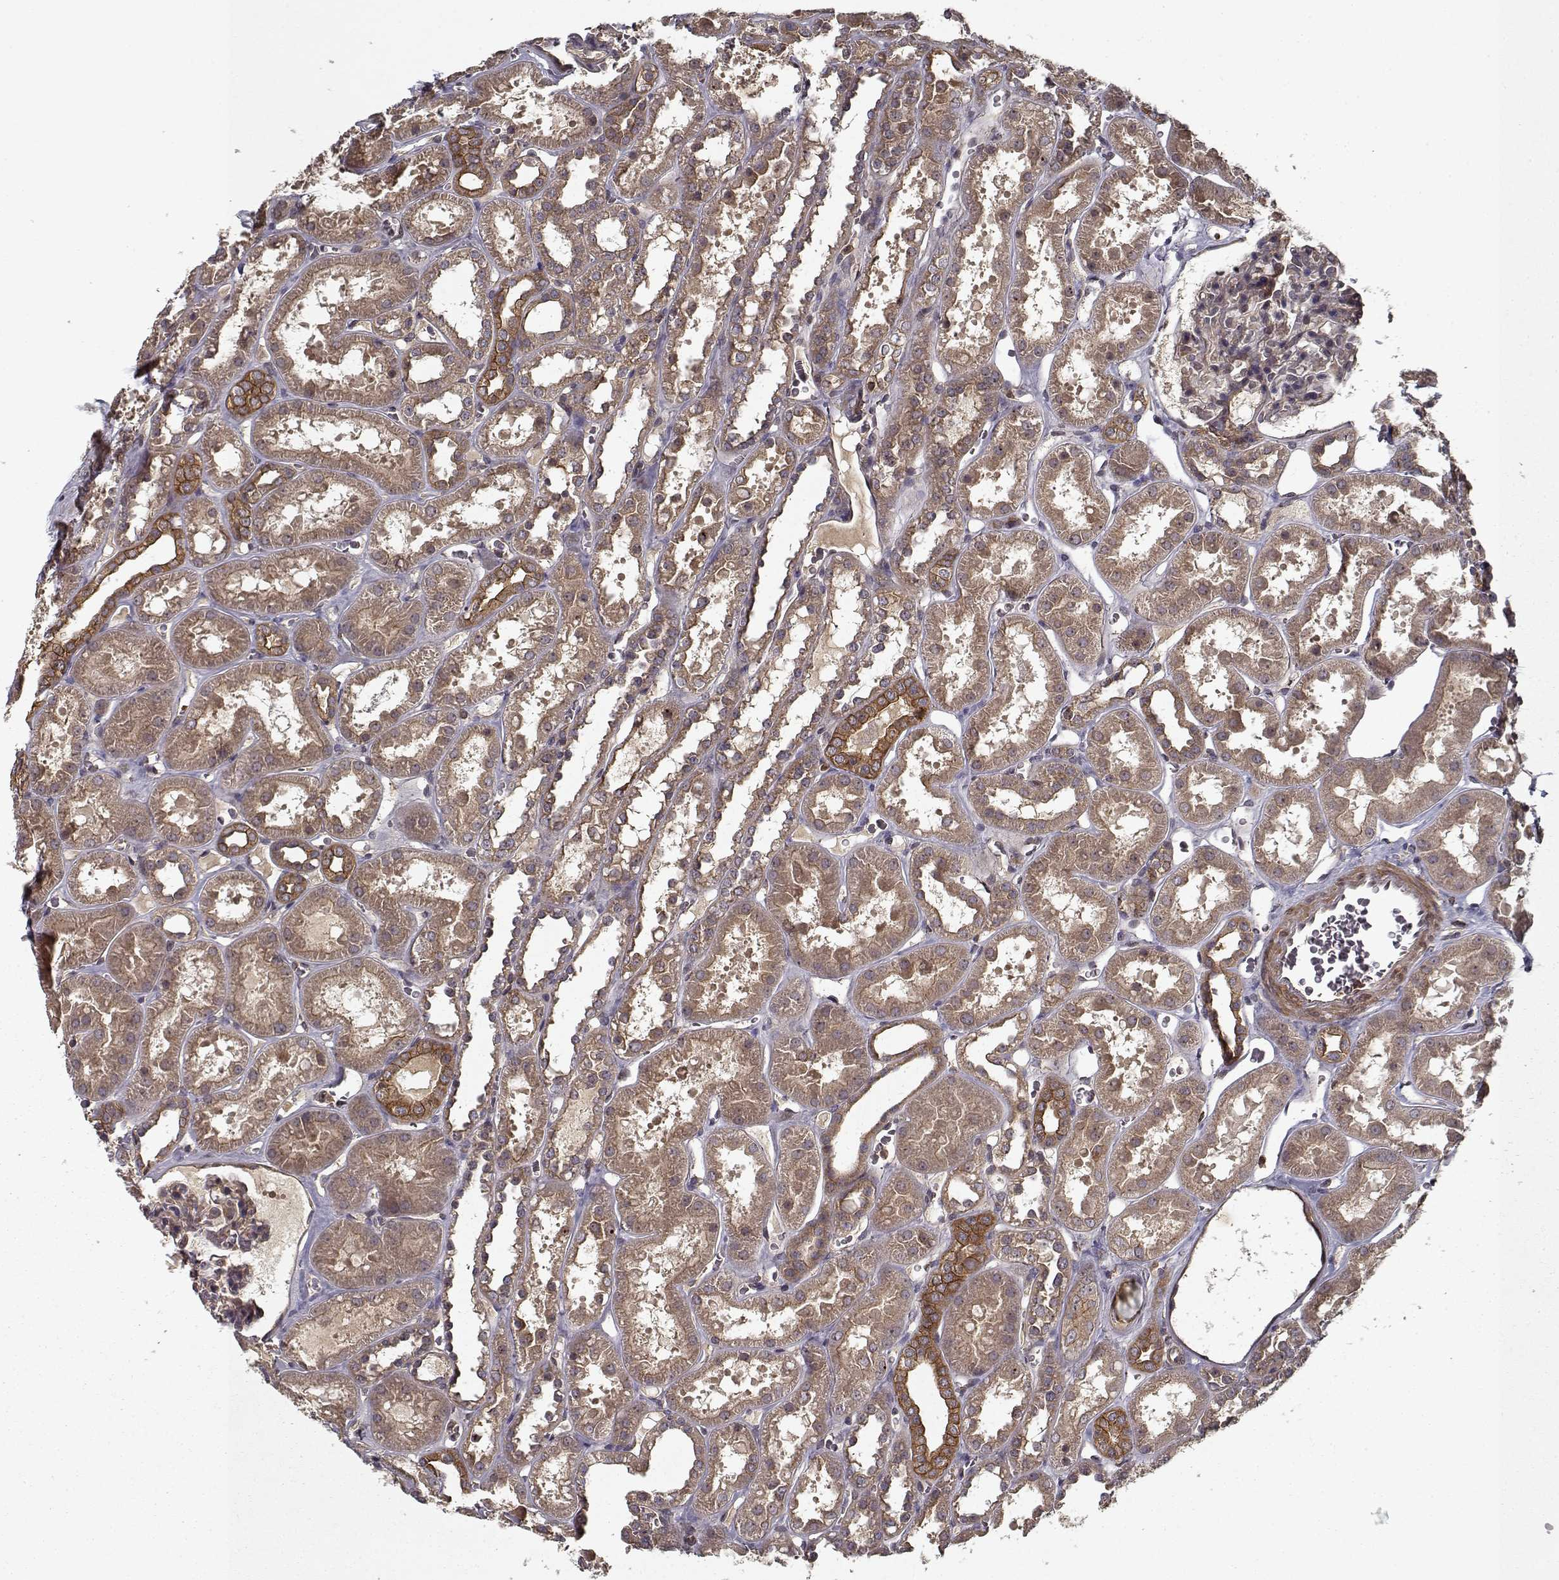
{"staining": {"intensity": "weak", "quantity": ">75%", "location": "cytoplasmic/membranous"}, "tissue": "kidney", "cell_type": "Cells in glomeruli", "image_type": "normal", "snomed": [{"axis": "morphology", "description": "Normal tissue, NOS"}, {"axis": "topography", "description": "Kidney"}], "caption": "DAB (3,3'-diaminobenzidine) immunohistochemical staining of unremarkable human kidney shows weak cytoplasmic/membranous protein expression in about >75% of cells in glomeruli.", "gene": "PPP1R12A", "patient": {"sex": "female", "age": 41}}